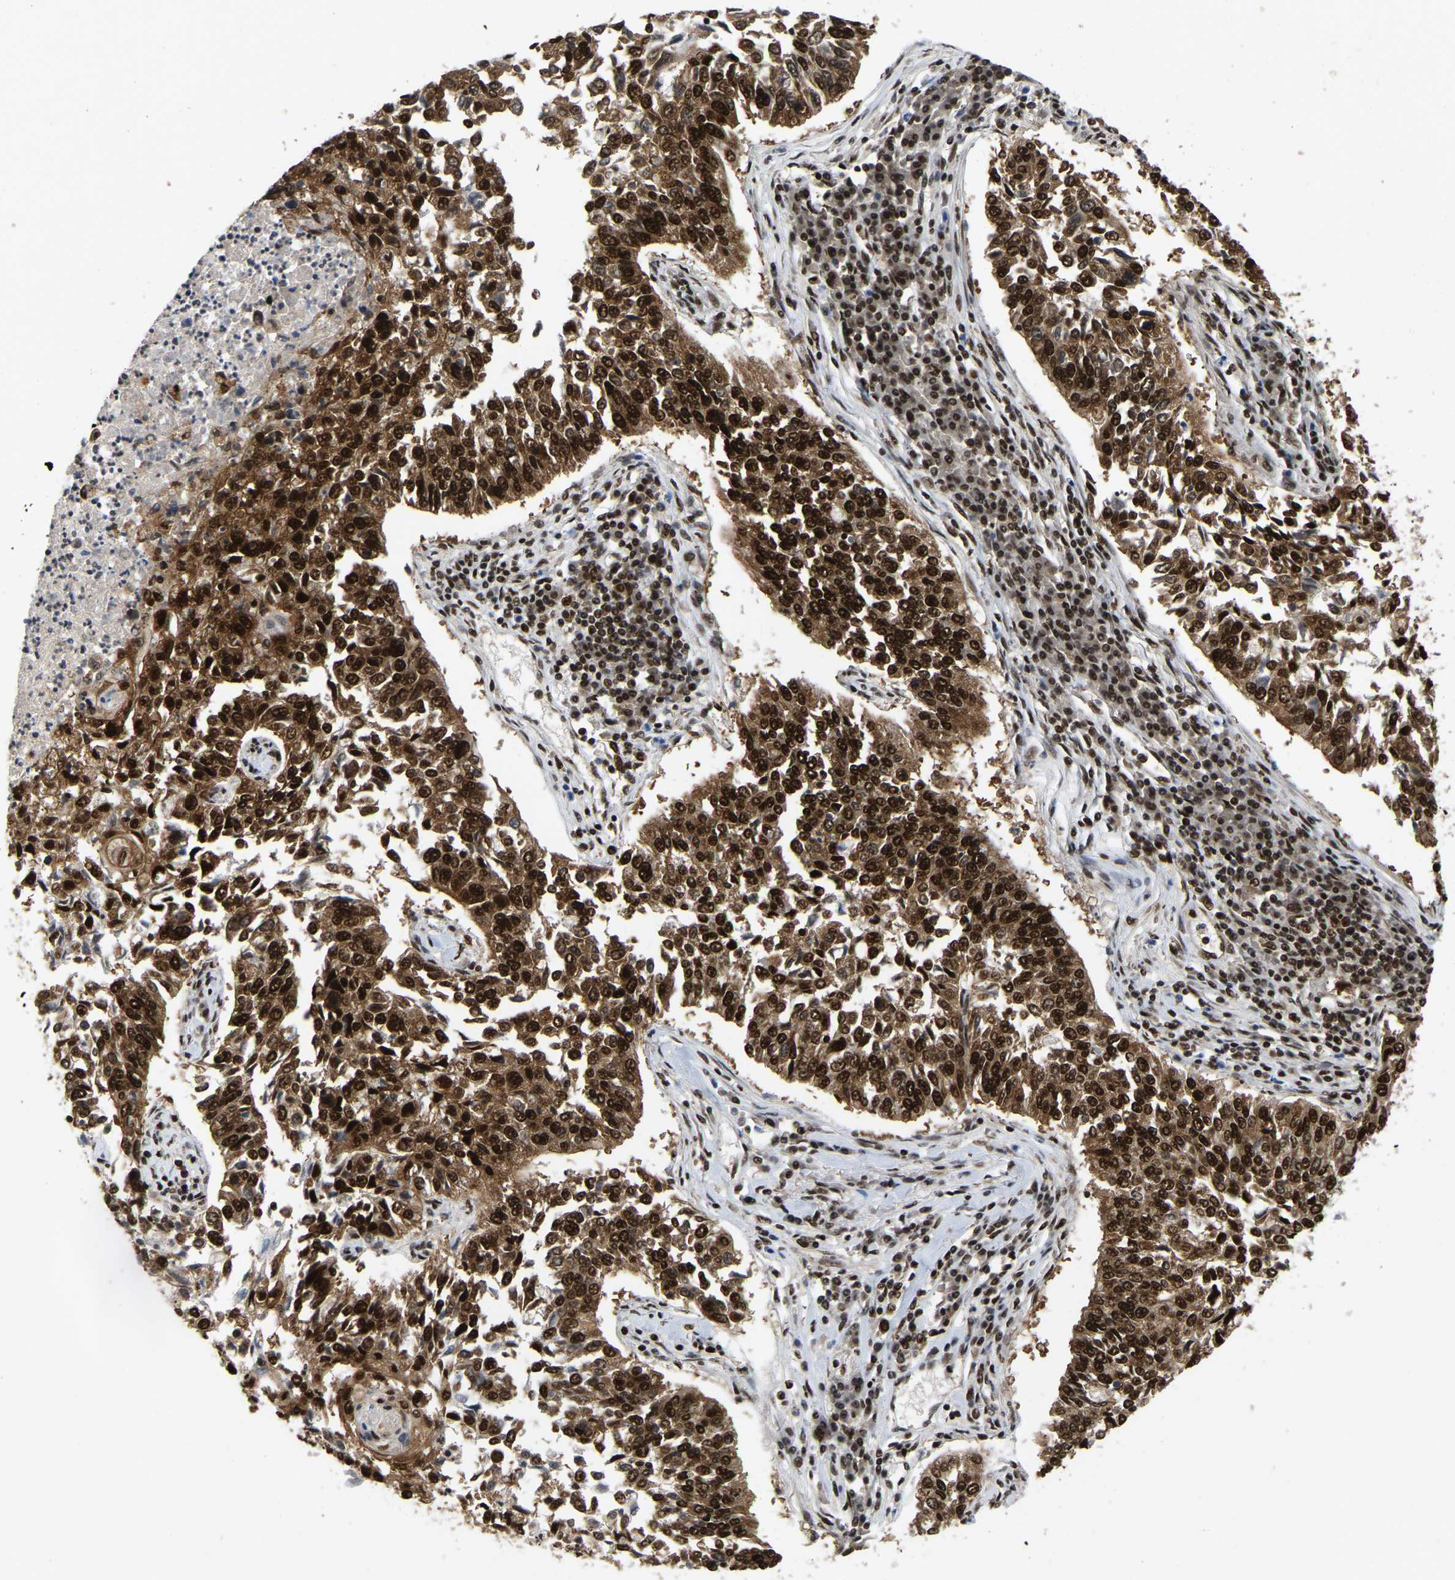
{"staining": {"intensity": "strong", "quantity": ">75%", "location": "cytoplasmic/membranous,nuclear"}, "tissue": "lung cancer", "cell_type": "Tumor cells", "image_type": "cancer", "snomed": [{"axis": "morphology", "description": "Normal tissue, NOS"}, {"axis": "morphology", "description": "Squamous cell carcinoma, NOS"}, {"axis": "topography", "description": "Cartilage tissue"}, {"axis": "topography", "description": "Bronchus"}, {"axis": "topography", "description": "Lung"}], "caption": "This image demonstrates immunohistochemistry staining of human lung cancer, with high strong cytoplasmic/membranous and nuclear expression in about >75% of tumor cells.", "gene": "TBL1XR1", "patient": {"sex": "female", "age": 49}}